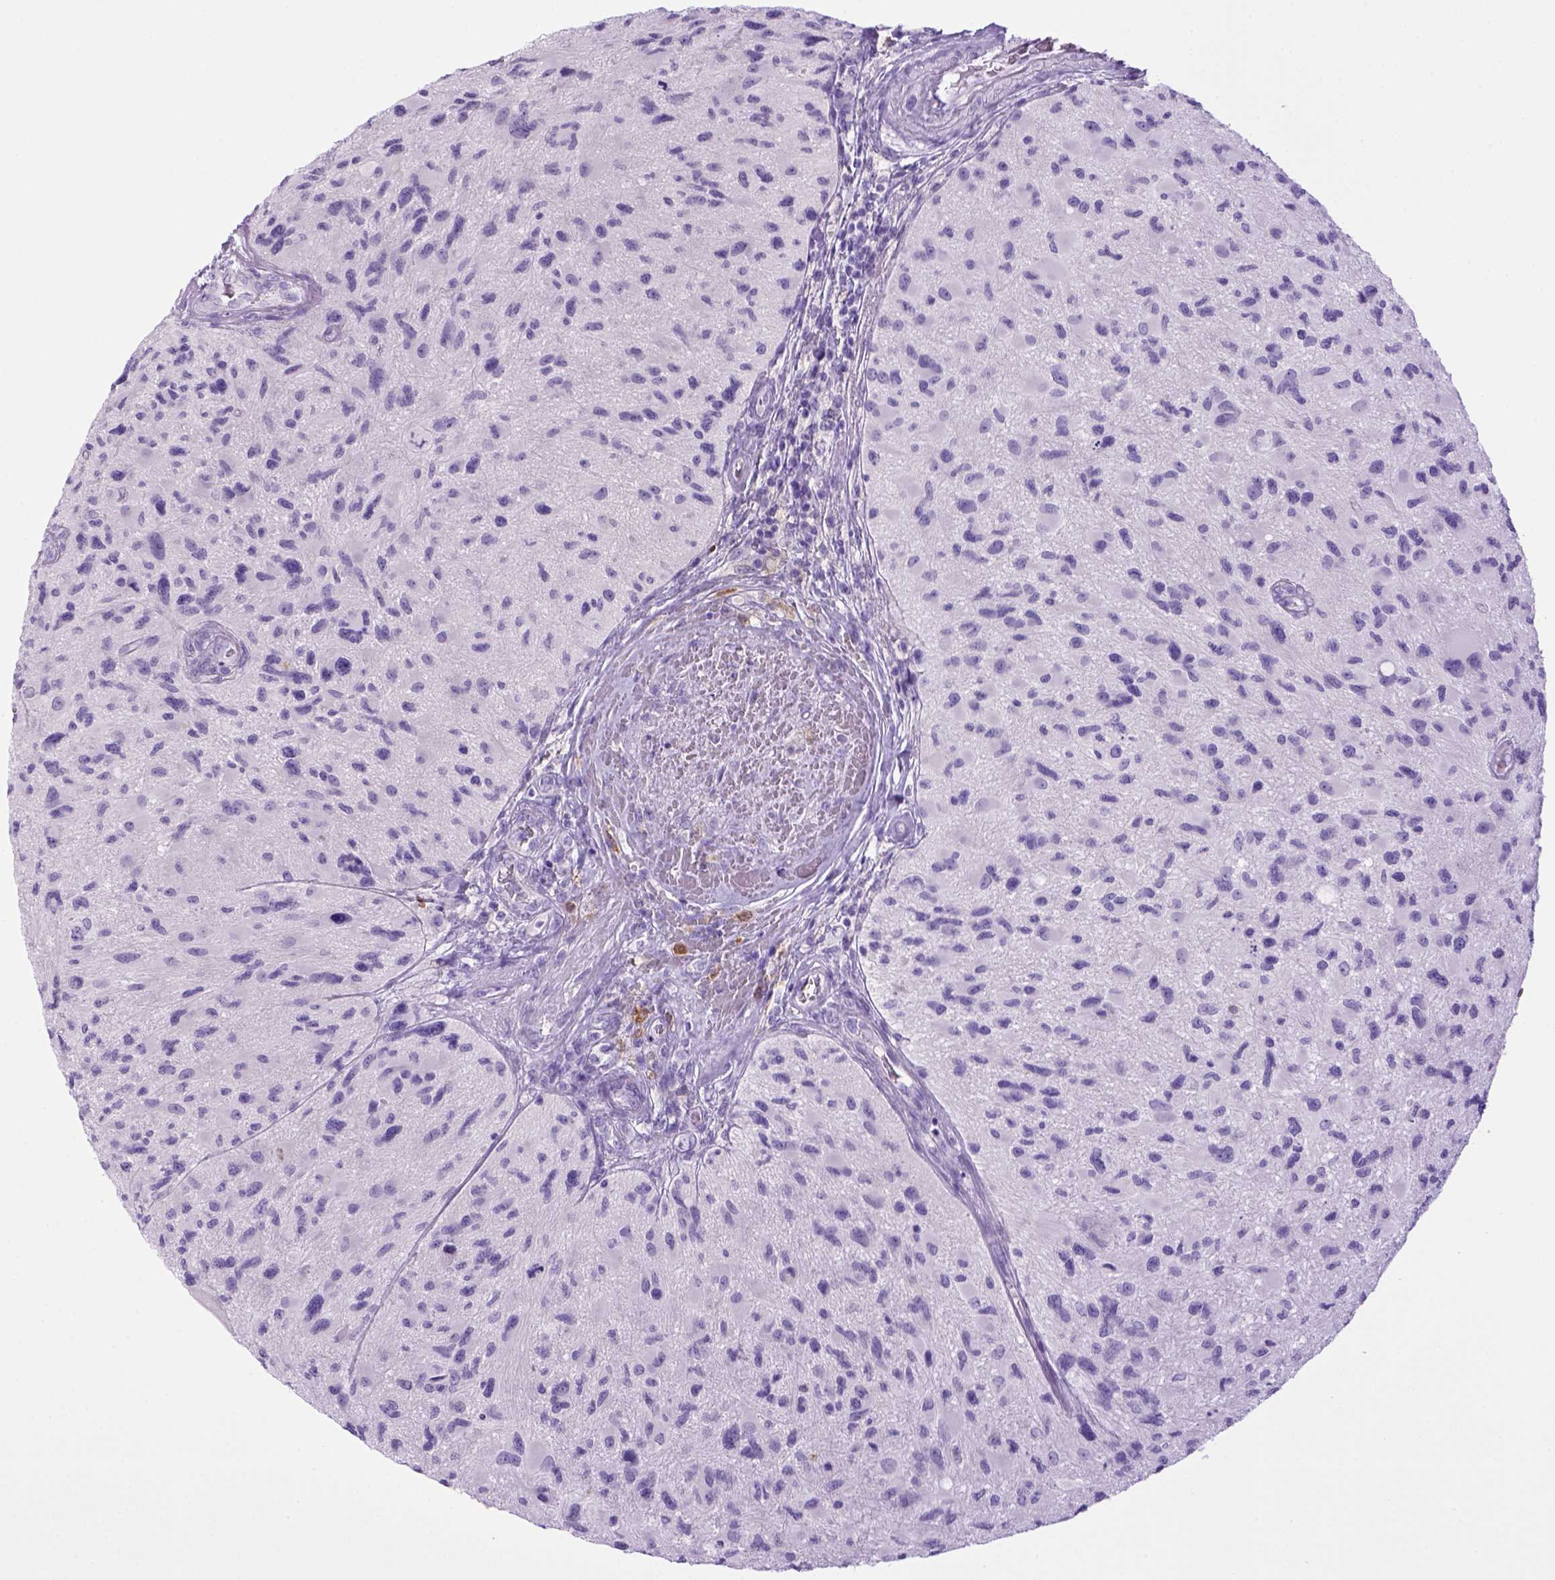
{"staining": {"intensity": "negative", "quantity": "none", "location": "none"}, "tissue": "glioma", "cell_type": "Tumor cells", "image_type": "cancer", "snomed": [{"axis": "morphology", "description": "Glioma, malignant, NOS"}, {"axis": "morphology", "description": "Glioma, malignant, High grade"}, {"axis": "topography", "description": "Brain"}], "caption": "A histopathology image of human glioma is negative for staining in tumor cells.", "gene": "SGCG", "patient": {"sex": "female", "age": 71}}